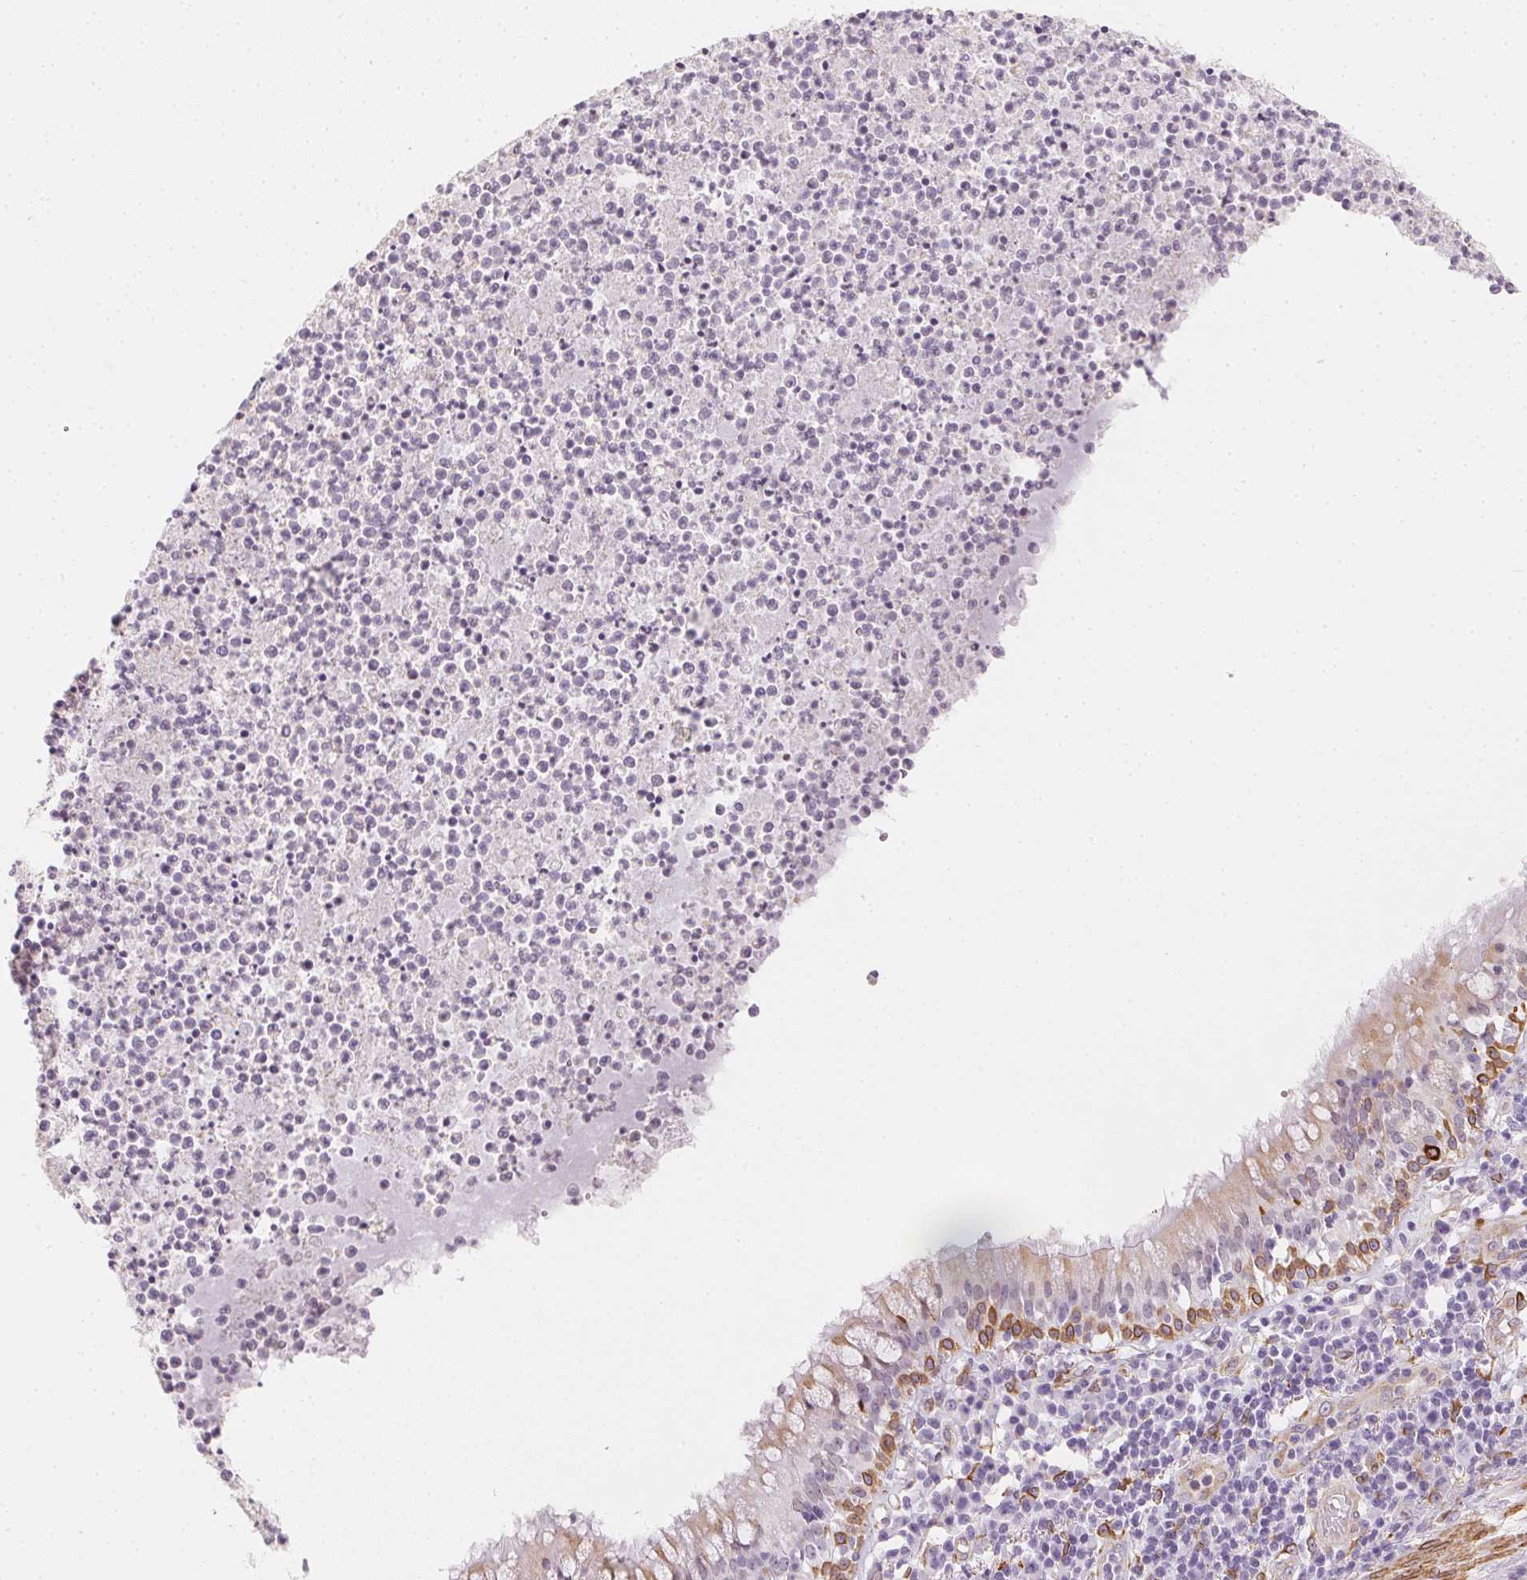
{"staining": {"intensity": "moderate", "quantity": "<25%", "location": "cytoplasmic/membranous"}, "tissue": "bronchus", "cell_type": "Respiratory epithelial cells", "image_type": "normal", "snomed": [{"axis": "morphology", "description": "Normal tissue, NOS"}, {"axis": "topography", "description": "Cartilage tissue"}, {"axis": "topography", "description": "Bronchus"}], "caption": "Normal bronchus displays moderate cytoplasmic/membranous staining in about <25% of respiratory epithelial cells.", "gene": "RSBN1", "patient": {"sex": "male", "age": 56}}